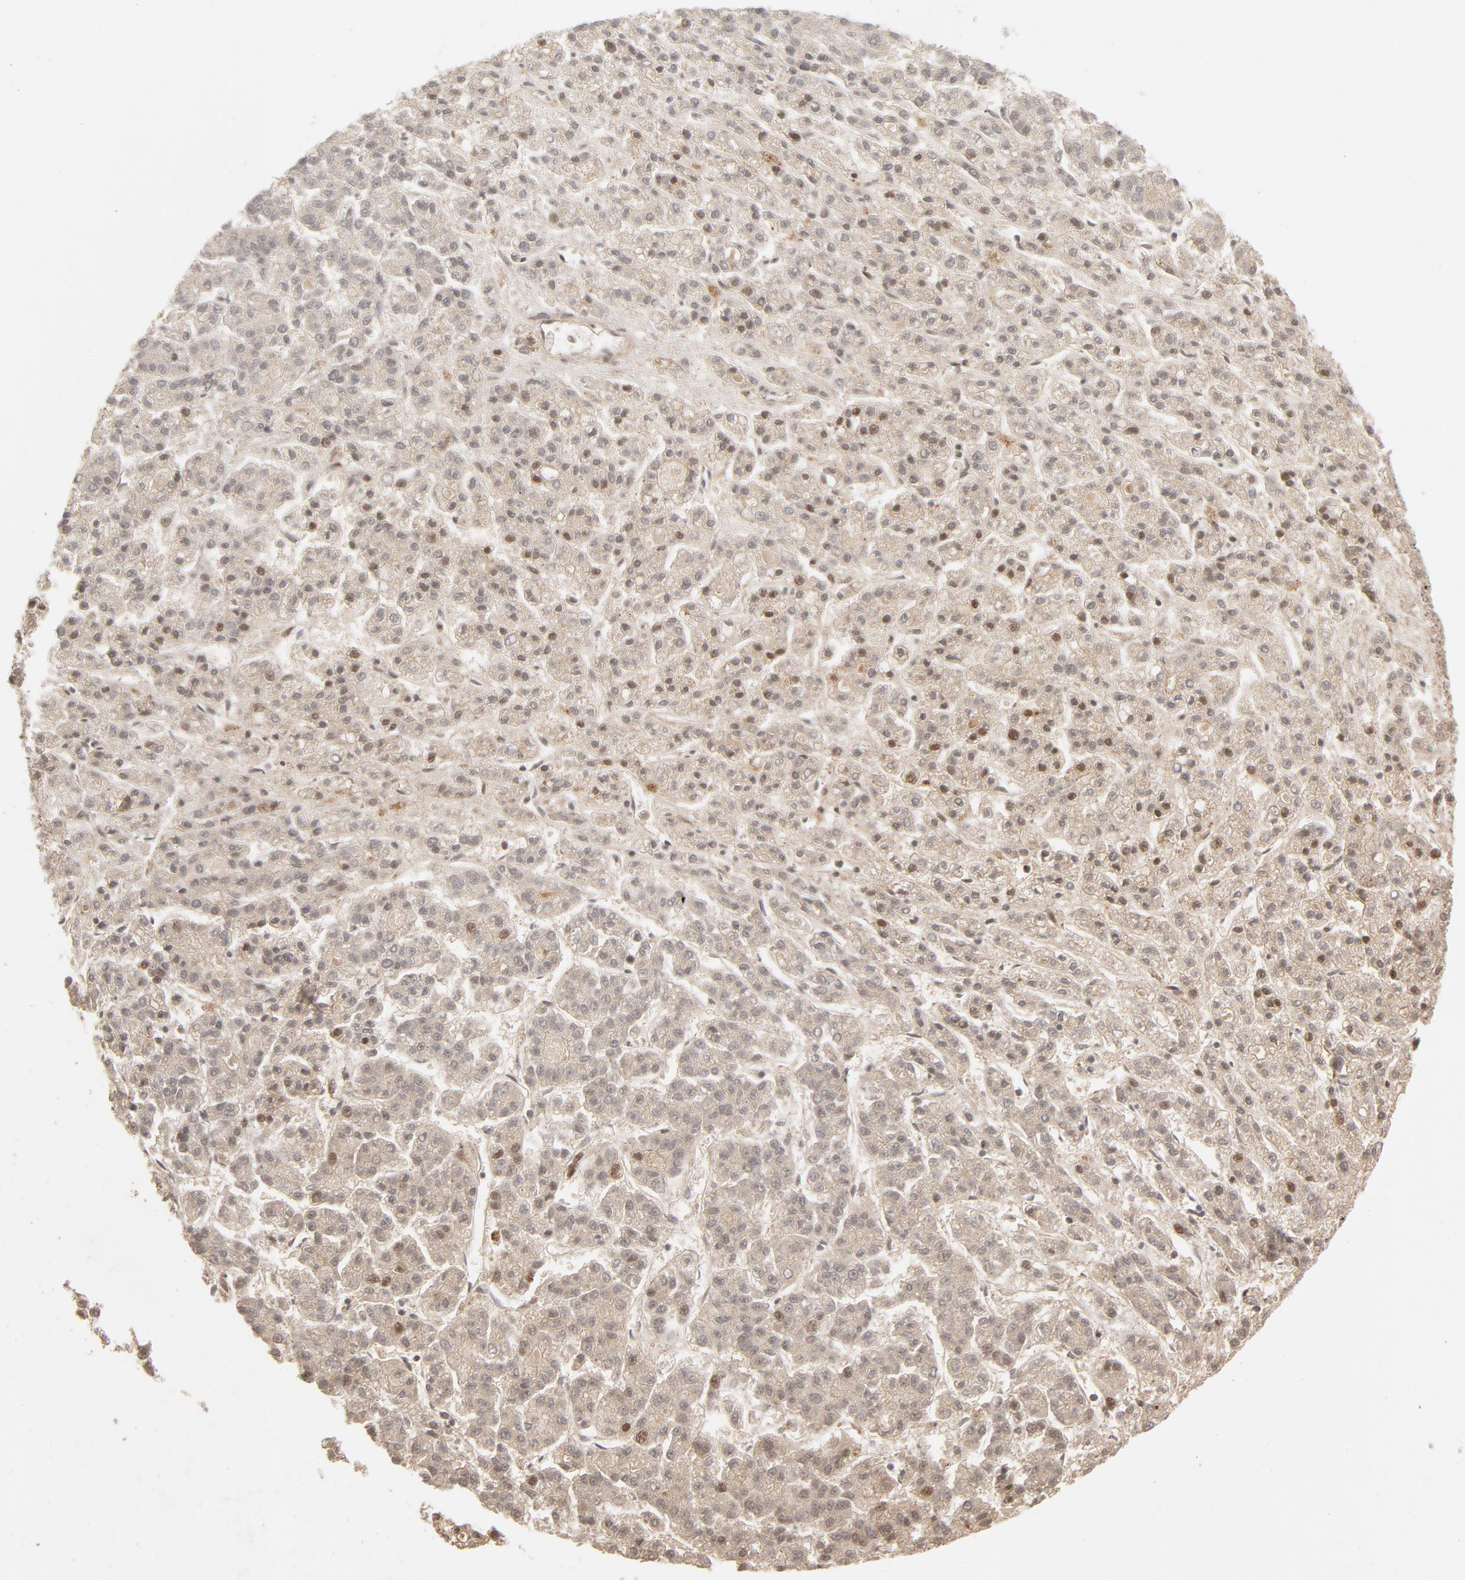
{"staining": {"intensity": "moderate", "quantity": ">75%", "location": "cytoplasmic/membranous,nuclear"}, "tissue": "liver cancer", "cell_type": "Tumor cells", "image_type": "cancer", "snomed": [{"axis": "morphology", "description": "Carcinoma, Hepatocellular, NOS"}, {"axis": "topography", "description": "Liver"}], "caption": "A brown stain highlights moderate cytoplasmic/membranous and nuclear positivity of a protein in human liver hepatocellular carcinoma tumor cells.", "gene": "DNAAF2", "patient": {"sex": "male", "age": 70}}